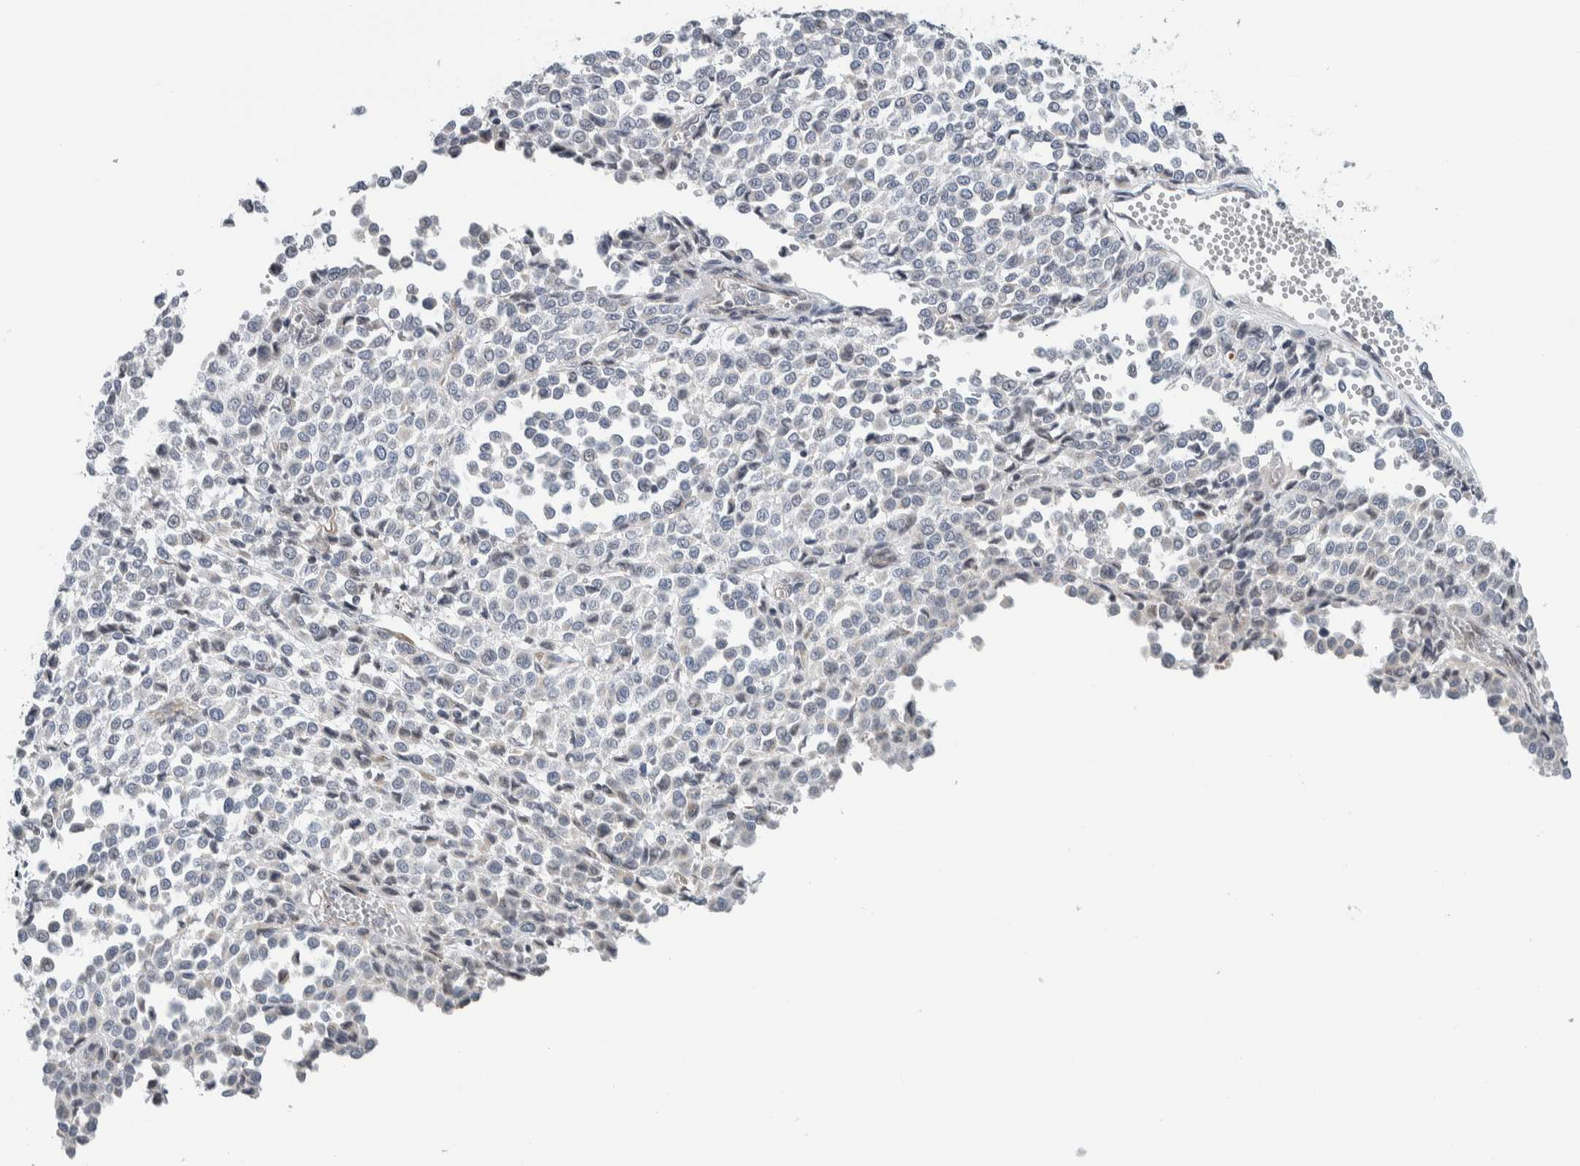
{"staining": {"intensity": "negative", "quantity": "none", "location": "none"}, "tissue": "melanoma", "cell_type": "Tumor cells", "image_type": "cancer", "snomed": [{"axis": "morphology", "description": "Malignant melanoma, Metastatic site"}, {"axis": "topography", "description": "Pancreas"}], "caption": "This is an immunohistochemistry (IHC) photomicrograph of human melanoma. There is no staining in tumor cells.", "gene": "NEUROD1", "patient": {"sex": "female", "age": 30}}